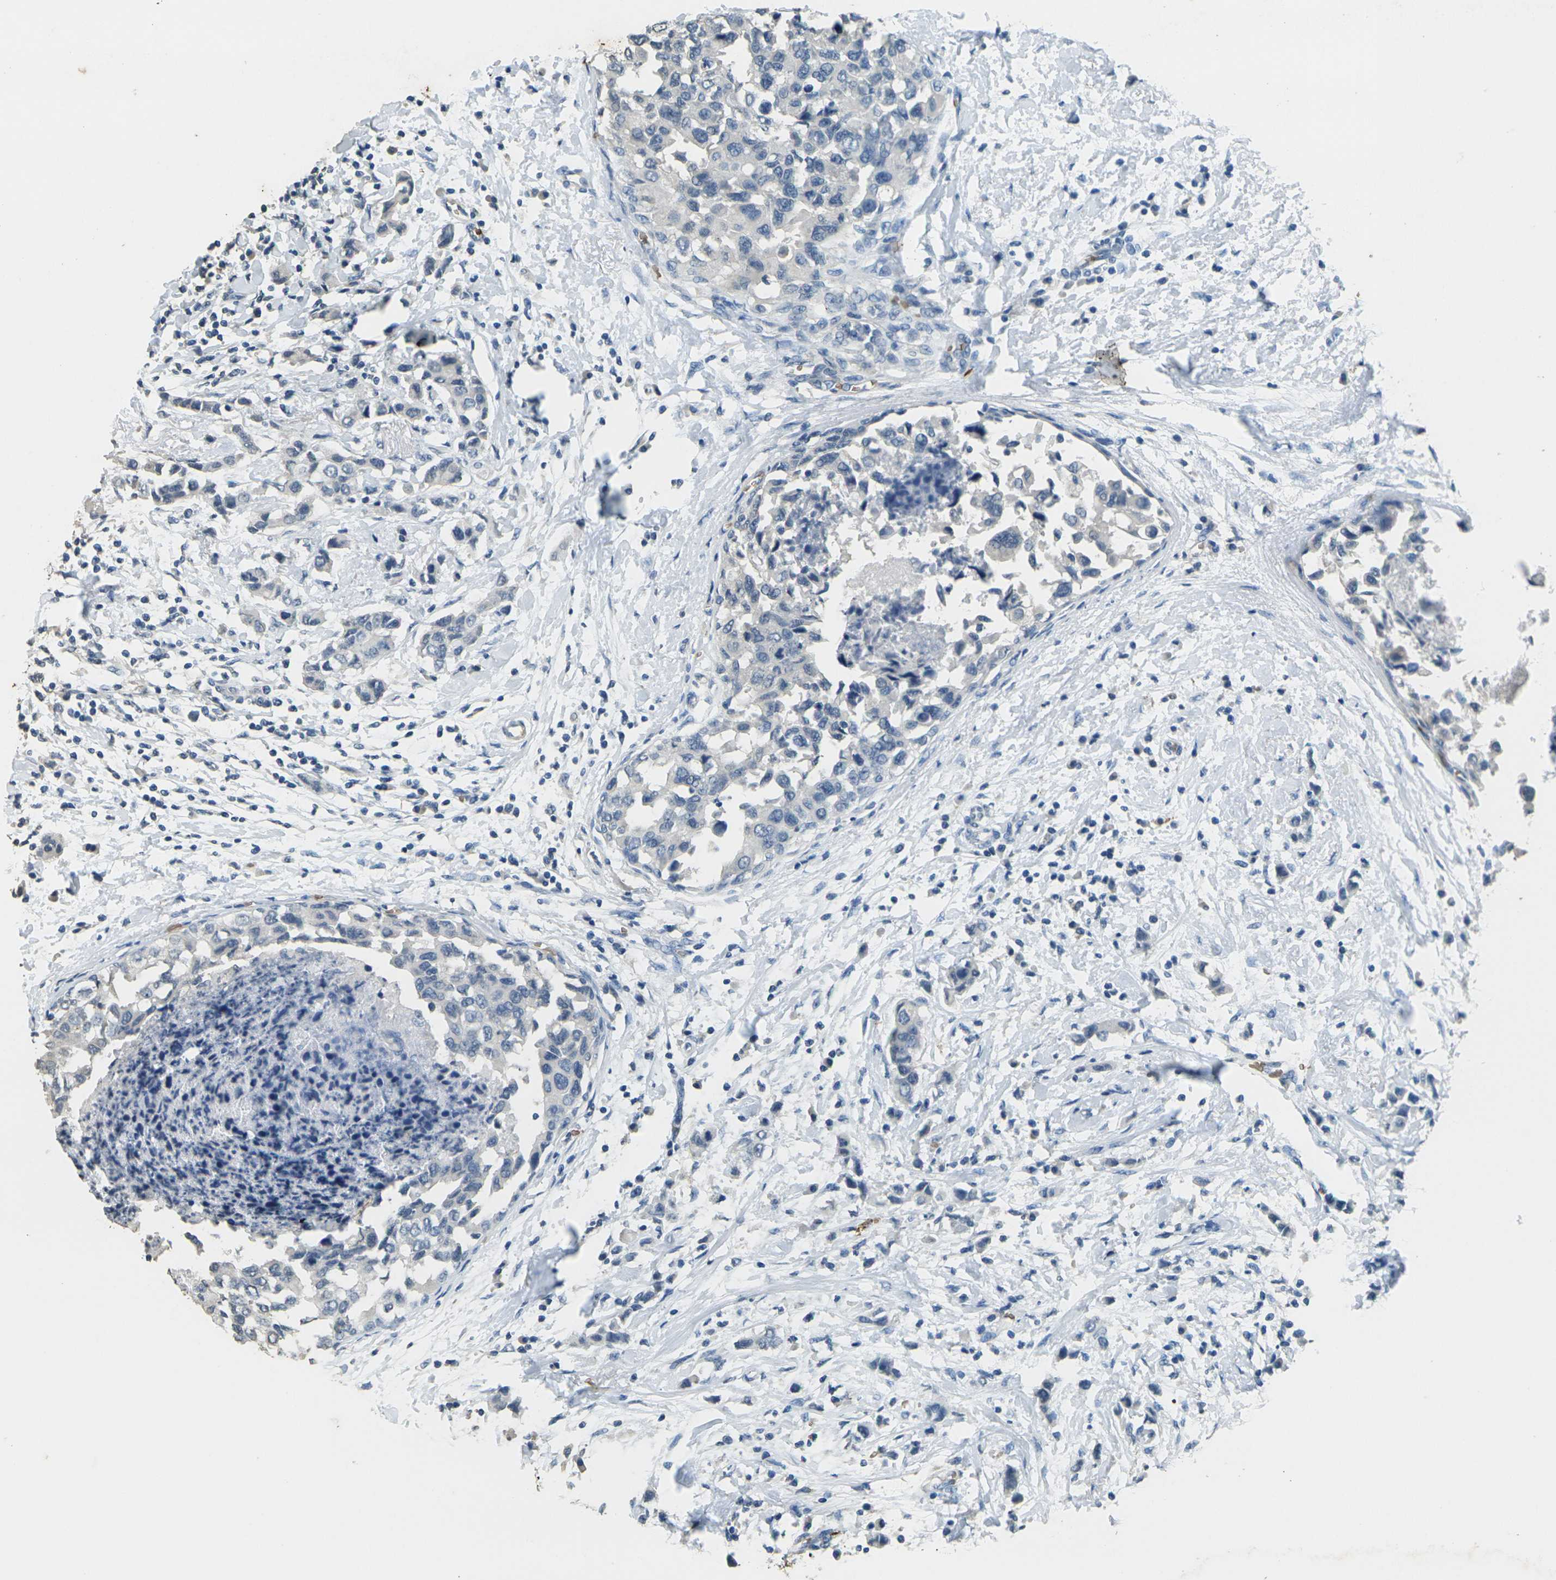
{"staining": {"intensity": "negative", "quantity": "none", "location": "none"}, "tissue": "breast cancer", "cell_type": "Tumor cells", "image_type": "cancer", "snomed": [{"axis": "morphology", "description": "Normal tissue, NOS"}, {"axis": "morphology", "description": "Duct carcinoma"}, {"axis": "topography", "description": "Breast"}], "caption": "High magnification brightfield microscopy of breast cancer stained with DAB (3,3'-diaminobenzidine) (brown) and counterstained with hematoxylin (blue): tumor cells show no significant expression.", "gene": "HBB", "patient": {"sex": "female", "age": 50}}